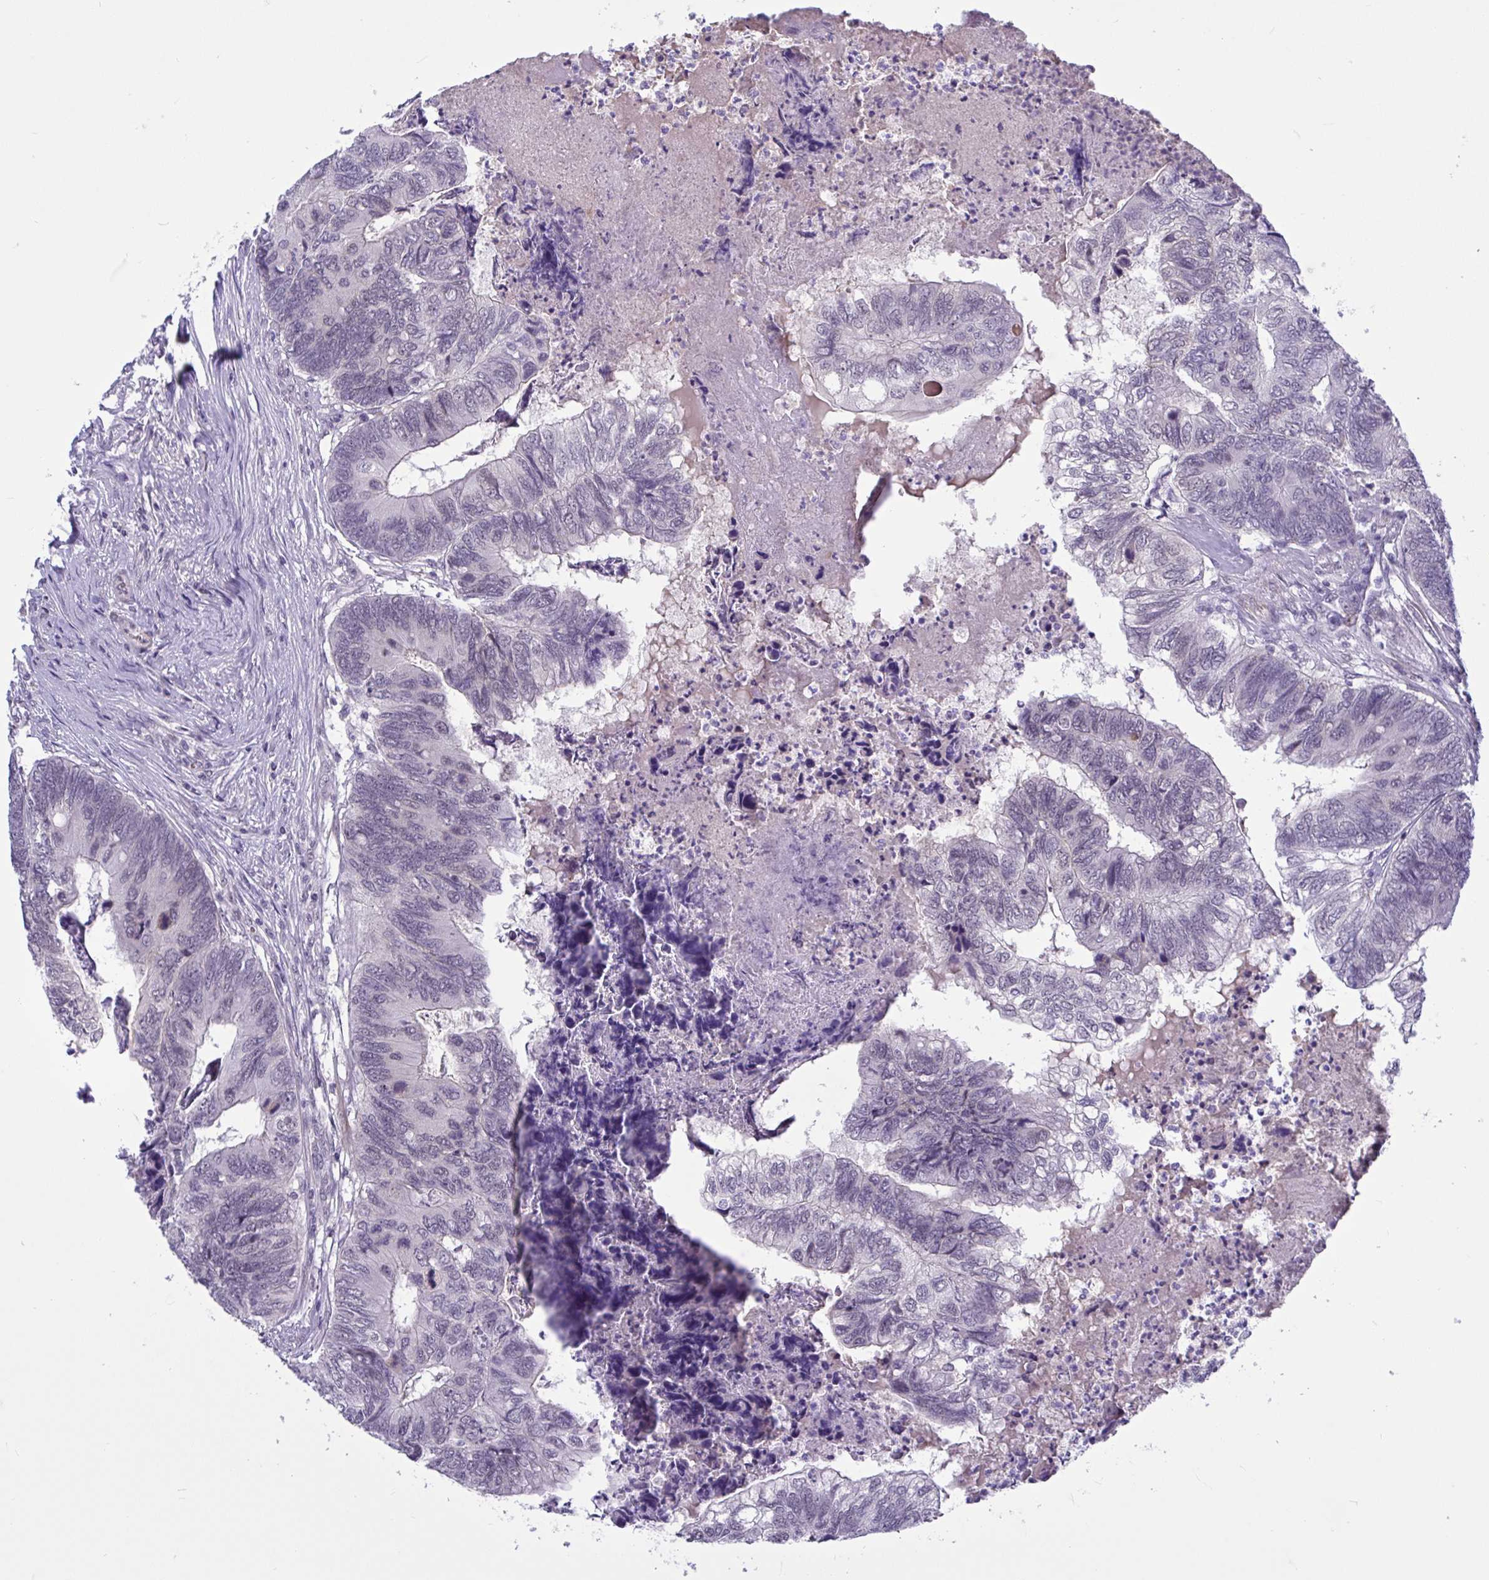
{"staining": {"intensity": "negative", "quantity": "none", "location": "none"}, "tissue": "colorectal cancer", "cell_type": "Tumor cells", "image_type": "cancer", "snomed": [{"axis": "morphology", "description": "Adenocarcinoma, NOS"}, {"axis": "topography", "description": "Colon"}], "caption": "A high-resolution histopathology image shows immunohistochemistry staining of colorectal cancer, which exhibits no significant staining in tumor cells.", "gene": "CNGB3", "patient": {"sex": "female", "age": 67}}